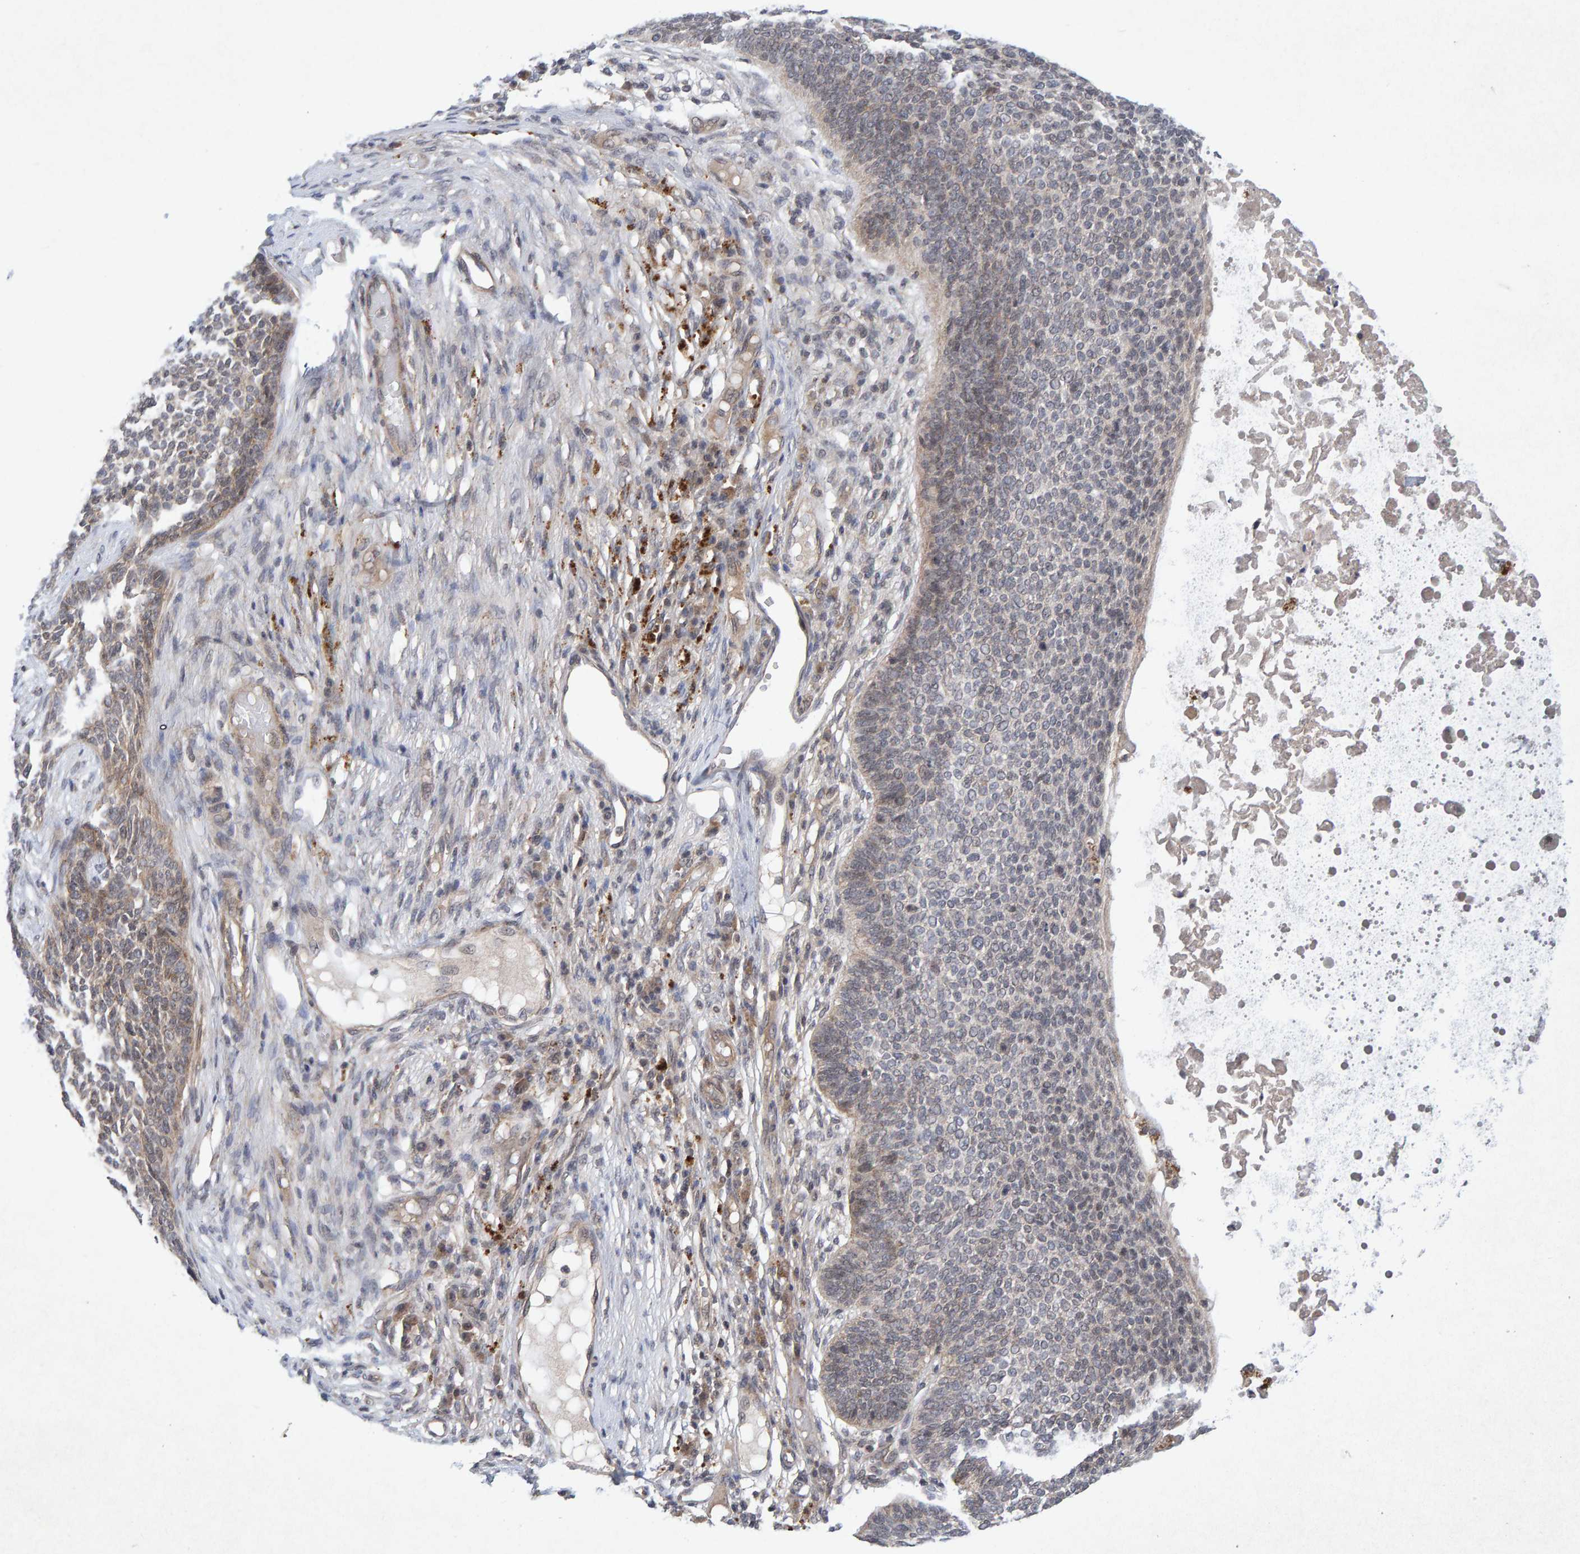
{"staining": {"intensity": "weak", "quantity": "25%-75%", "location": "cytoplasmic/membranous"}, "tissue": "skin cancer", "cell_type": "Tumor cells", "image_type": "cancer", "snomed": [{"axis": "morphology", "description": "Basal cell carcinoma"}, {"axis": "topography", "description": "Skin"}], "caption": "Skin cancer (basal cell carcinoma) stained with a protein marker shows weak staining in tumor cells.", "gene": "CDH2", "patient": {"sex": "female", "age": 84}}